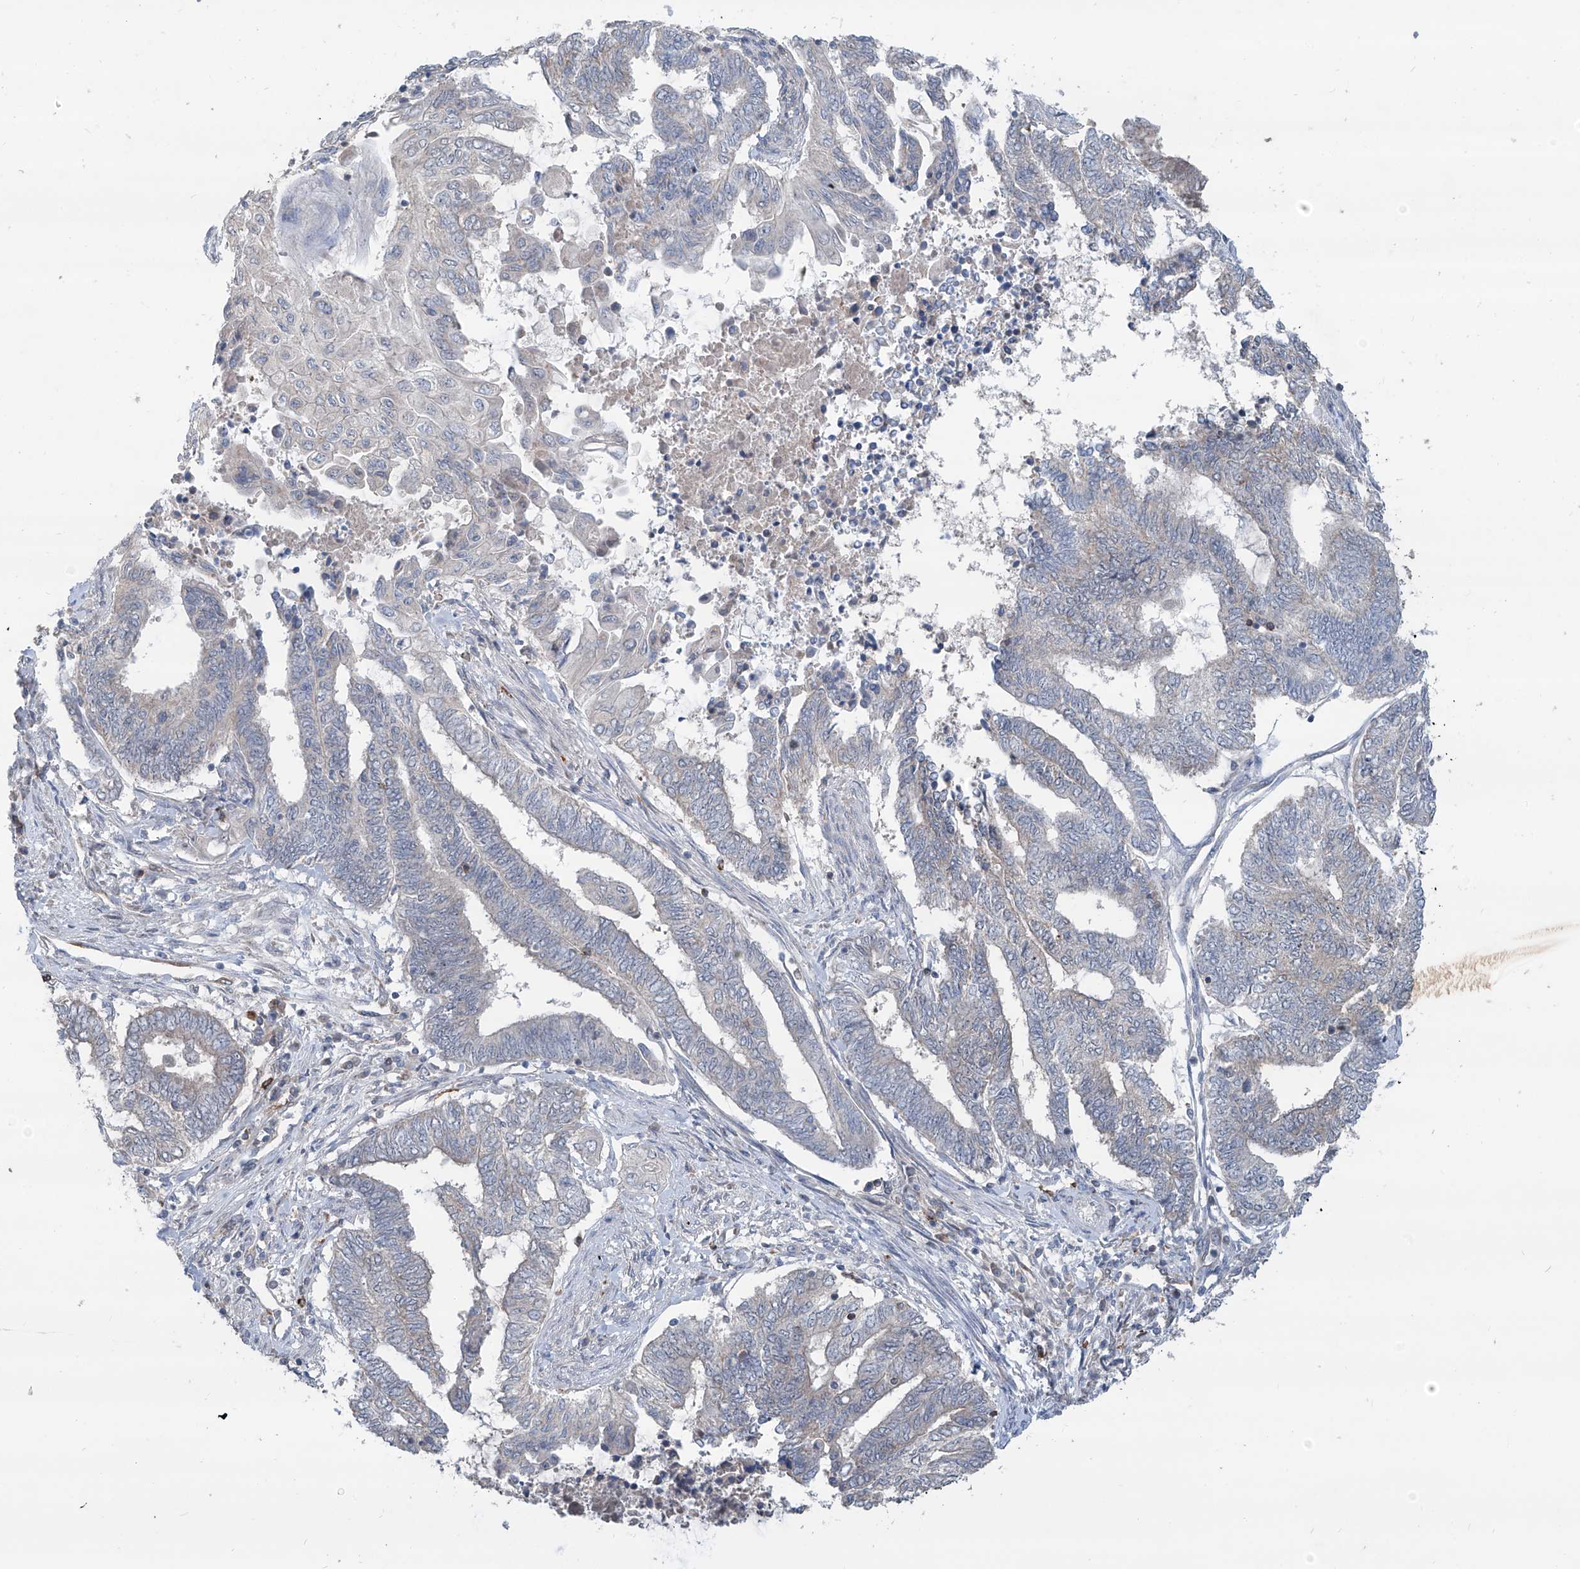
{"staining": {"intensity": "negative", "quantity": "none", "location": "none"}, "tissue": "endometrial cancer", "cell_type": "Tumor cells", "image_type": "cancer", "snomed": [{"axis": "morphology", "description": "Adenocarcinoma, NOS"}, {"axis": "topography", "description": "Uterus"}, {"axis": "topography", "description": "Endometrium"}], "caption": "Immunohistochemistry of human adenocarcinoma (endometrial) reveals no staining in tumor cells.", "gene": "ZBTB48", "patient": {"sex": "female", "age": 70}}